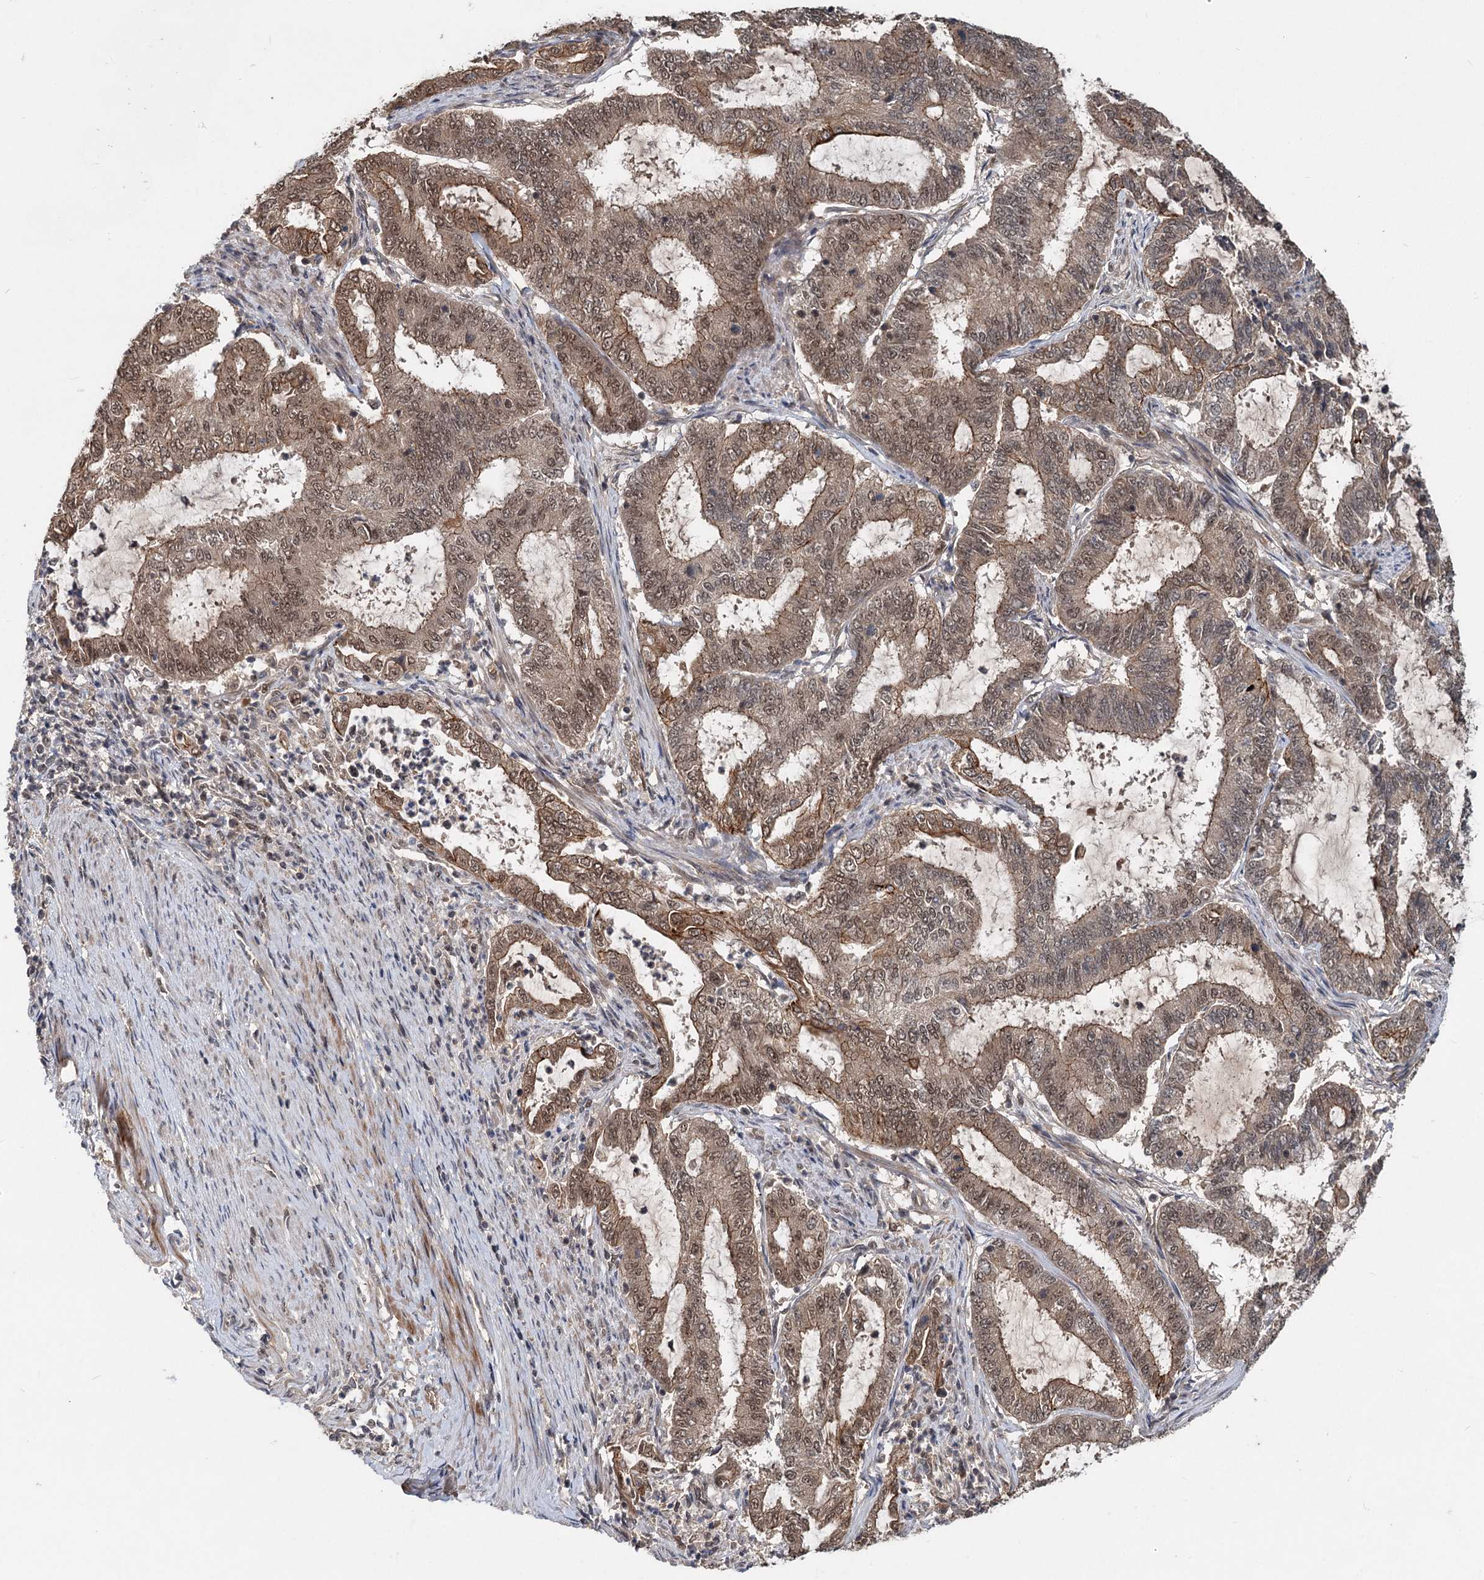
{"staining": {"intensity": "moderate", "quantity": ">75%", "location": "cytoplasmic/membranous,nuclear"}, "tissue": "endometrial cancer", "cell_type": "Tumor cells", "image_type": "cancer", "snomed": [{"axis": "morphology", "description": "Adenocarcinoma, NOS"}, {"axis": "topography", "description": "Endometrium"}], "caption": "Protein positivity by IHC exhibits moderate cytoplasmic/membranous and nuclear positivity in about >75% of tumor cells in endometrial cancer.", "gene": "RITA1", "patient": {"sex": "female", "age": 51}}